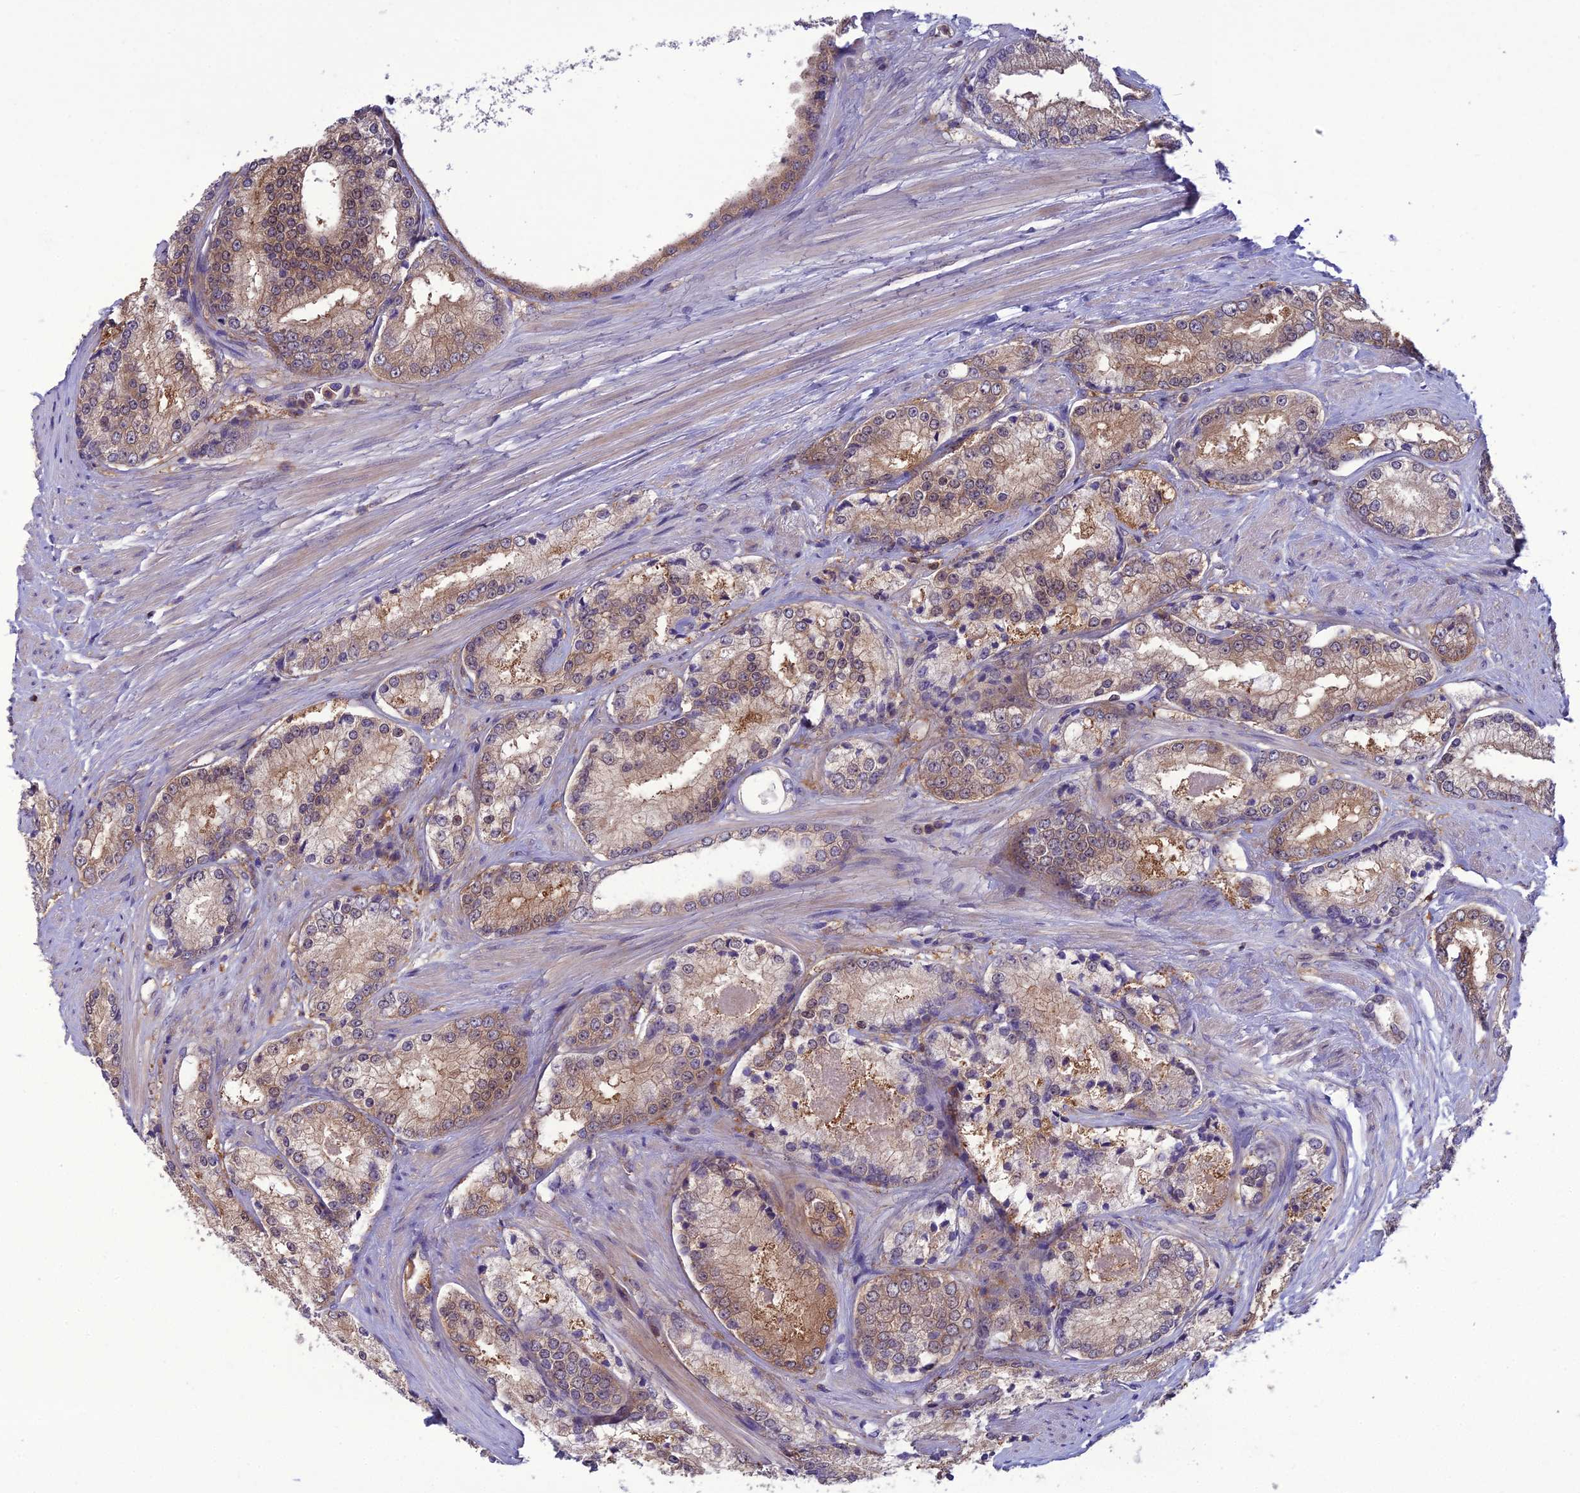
{"staining": {"intensity": "weak", "quantity": ">75%", "location": "cytoplasmic/membranous,nuclear"}, "tissue": "prostate cancer", "cell_type": "Tumor cells", "image_type": "cancer", "snomed": [{"axis": "morphology", "description": "Adenocarcinoma, Low grade"}, {"axis": "topography", "description": "Prostate"}], "caption": "Immunohistochemical staining of human prostate cancer reveals low levels of weak cytoplasmic/membranous and nuclear protein staining in about >75% of tumor cells. (Brightfield microscopy of DAB IHC at high magnification).", "gene": "GDF6", "patient": {"sex": "male", "age": 68}}